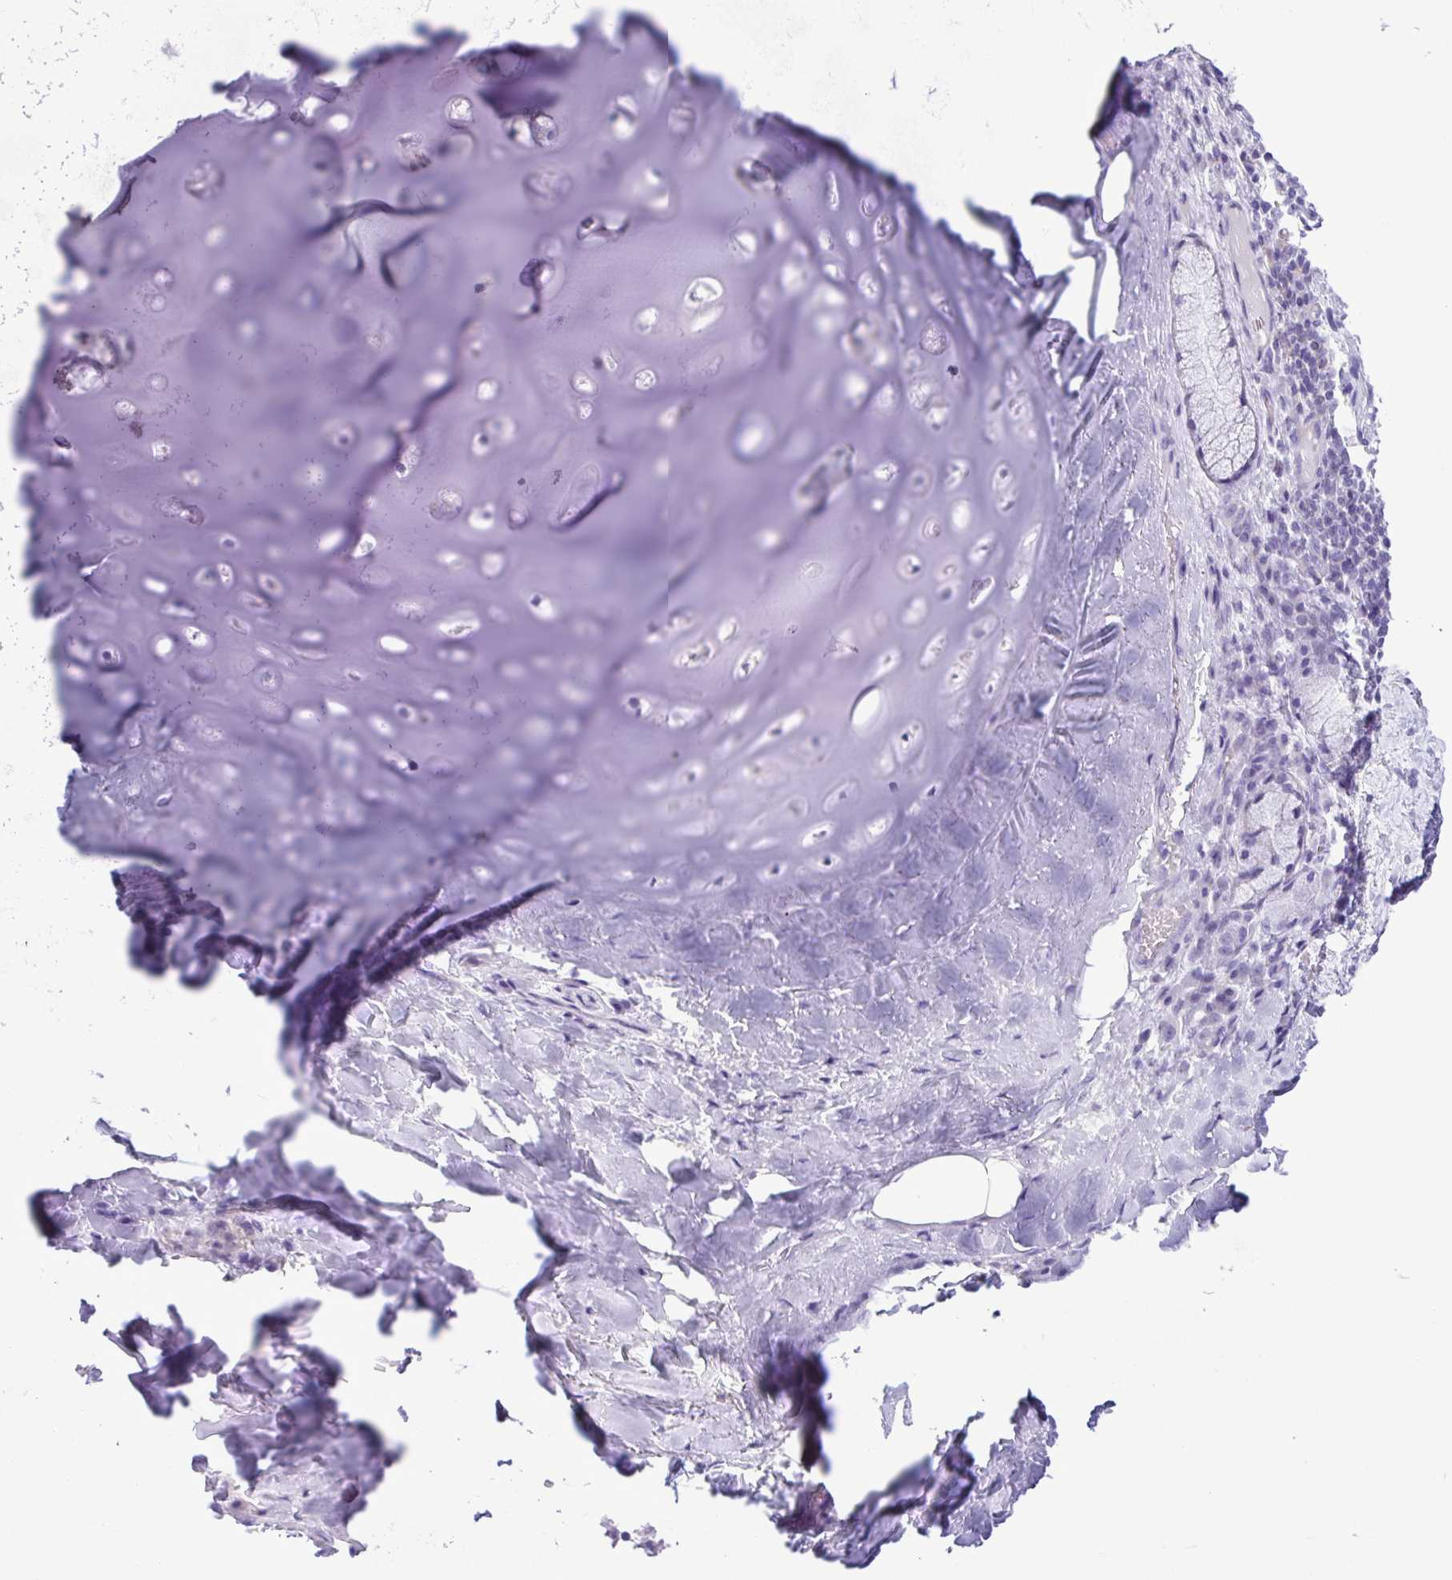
{"staining": {"intensity": "negative", "quantity": "none", "location": "none"}, "tissue": "adipose tissue", "cell_type": "Adipocytes", "image_type": "normal", "snomed": [{"axis": "morphology", "description": "Normal tissue, NOS"}, {"axis": "topography", "description": "Cartilage tissue"}, {"axis": "topography", "description": "Bronchus"}], "caption": "The immunohistochemistry image has no significant staining in adipocytes of adipose tissue. The staining was performed using DAB to visualize the protein expression in brown, while the nuclei were stained in blue with hematoxylin (Magnification: 20x).", "gene": "GPR182", "patient": {"sex": "male", "age": 56}}